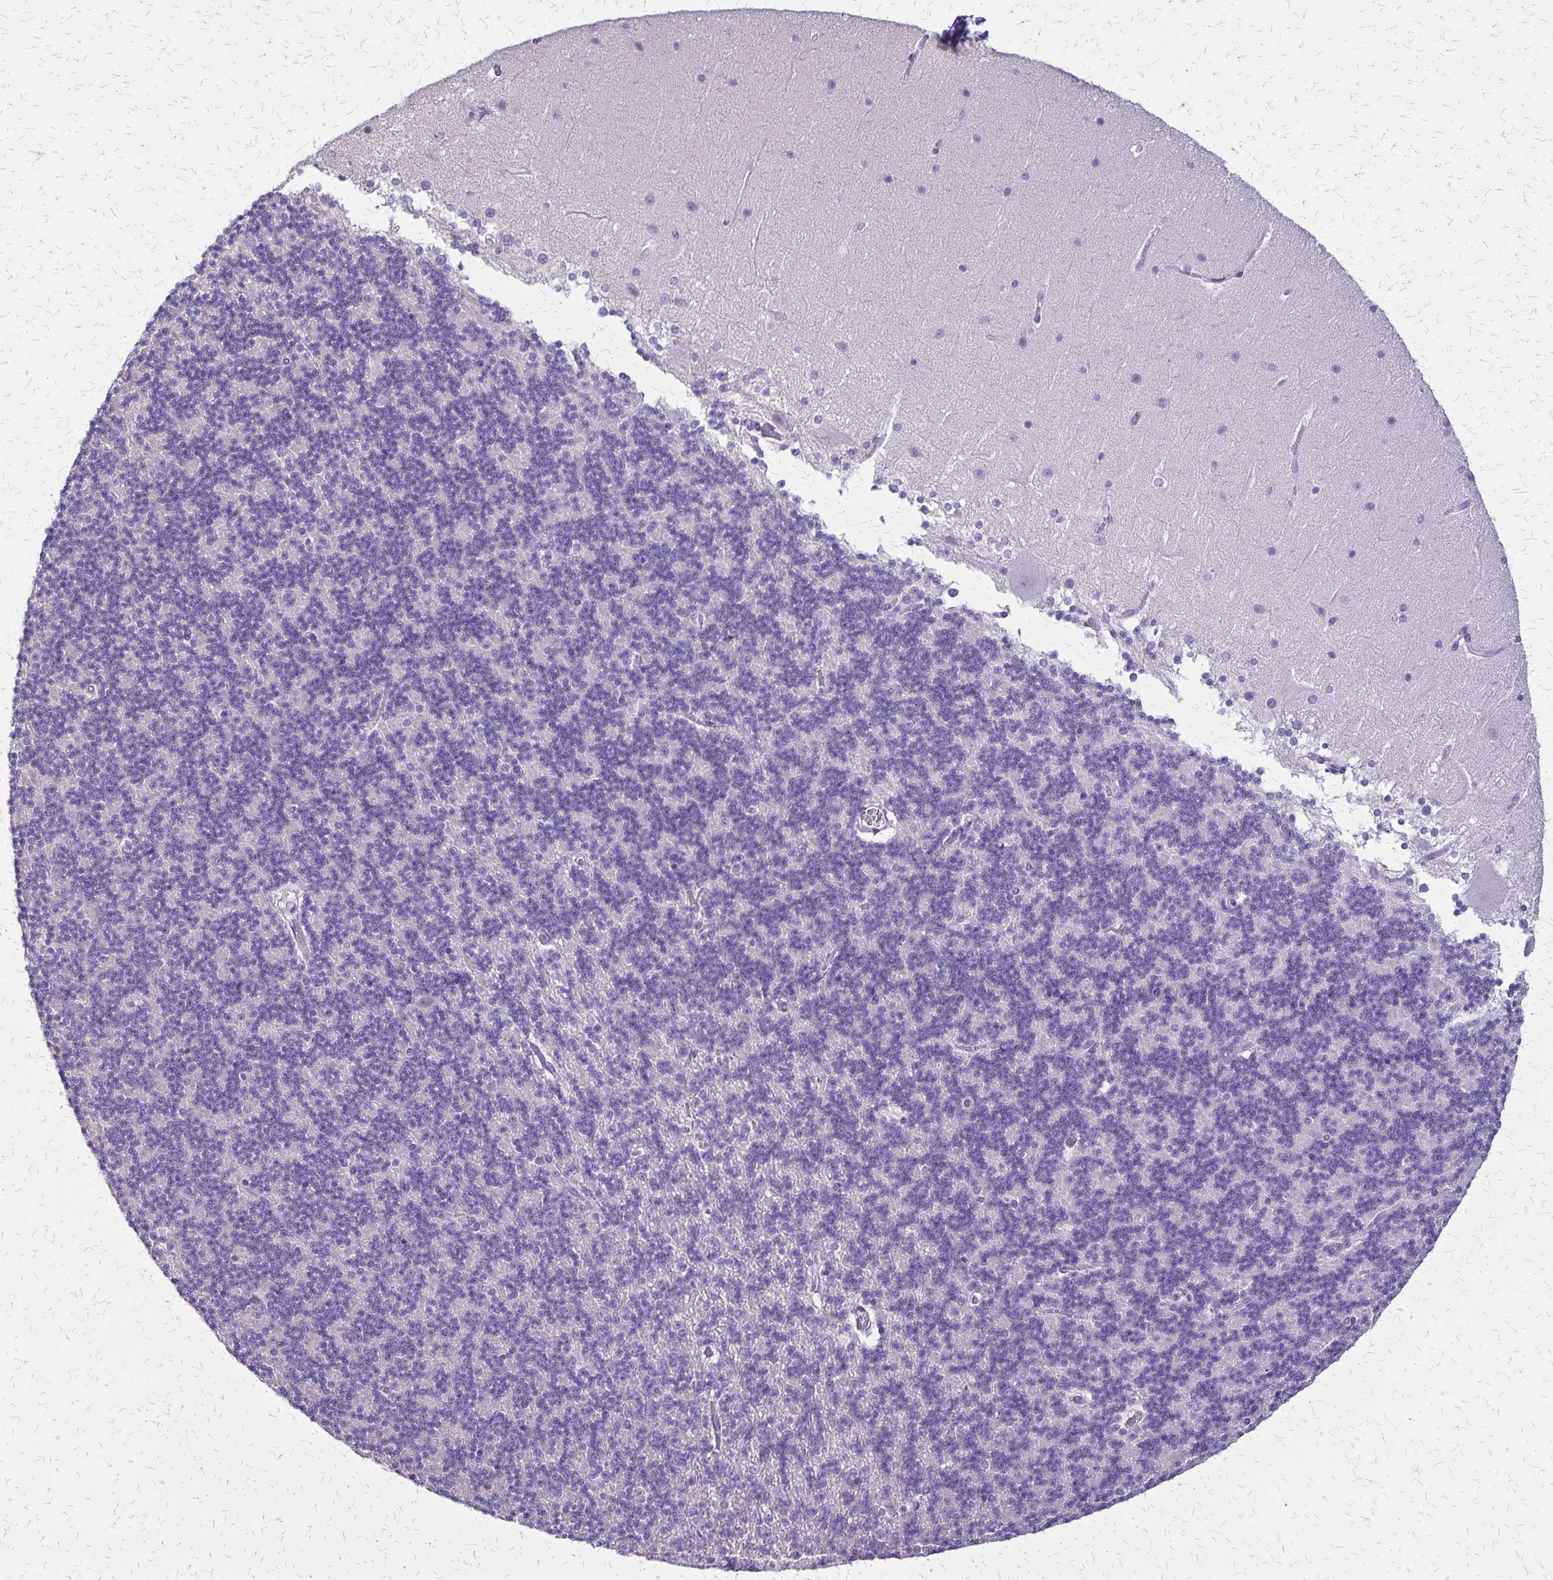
{"staining": {"intensity": "negative", "quantity": "none", "location": "none"}, "tissue": "cerebellum", "cell_type": "Cells in granular layer", "image_type": "normal", "snomed": [{"axis": "morphology", "description": "Normal tissue, NOS"}, {"axis": "topography", "description": "Cerebellum"}], "caption": "Immunohistochemistry micrograph of benign human cerebellum stained for a protein (brown), which shows no expression in cells in granular layer. Nuclei are stained in blue.", "gene": "SI", "patient": {"sex": "female", "age": 19}}